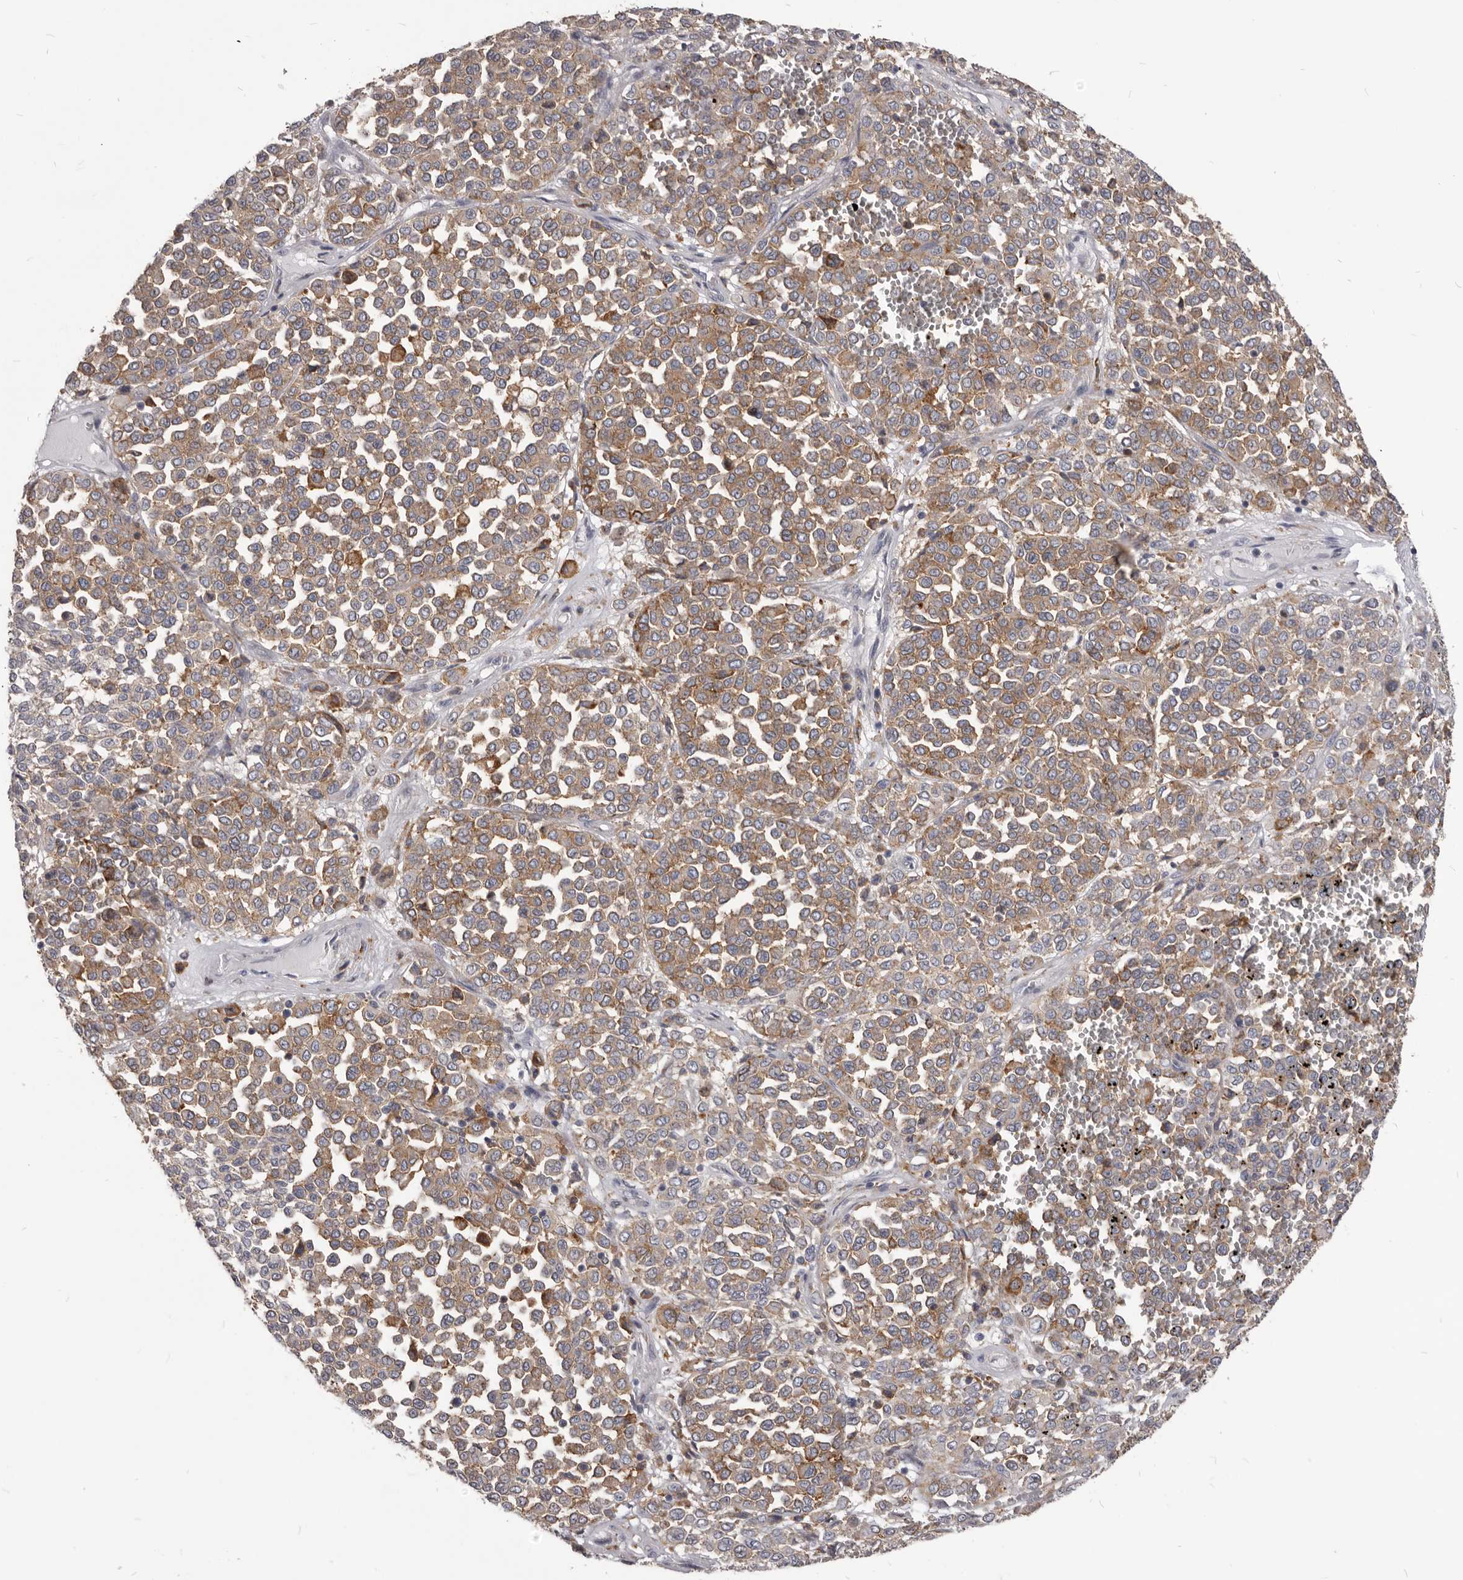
{"staining": {"intensity": "moderate", "quantity": ">75%", "location": "cytoplasmic/membranous"}, "tissue": "melanoma", "cell_type": "Tumor cells", "image_type": "cancer", "snomed": [{"axis": "morphology", "description": "Malignant melanoma, Metastatic site"}, {"axis": "topography", "description": "Pancreas"}], "caption": "Malignant melanoma (metastatic site) stained for a protein (brown) demonstrates moderate cytoplasmic/membranous positive expression in about >75% of tumor cells.", "gene": "PI4K2A", "patient": {"sex": "female", "age": 30}}